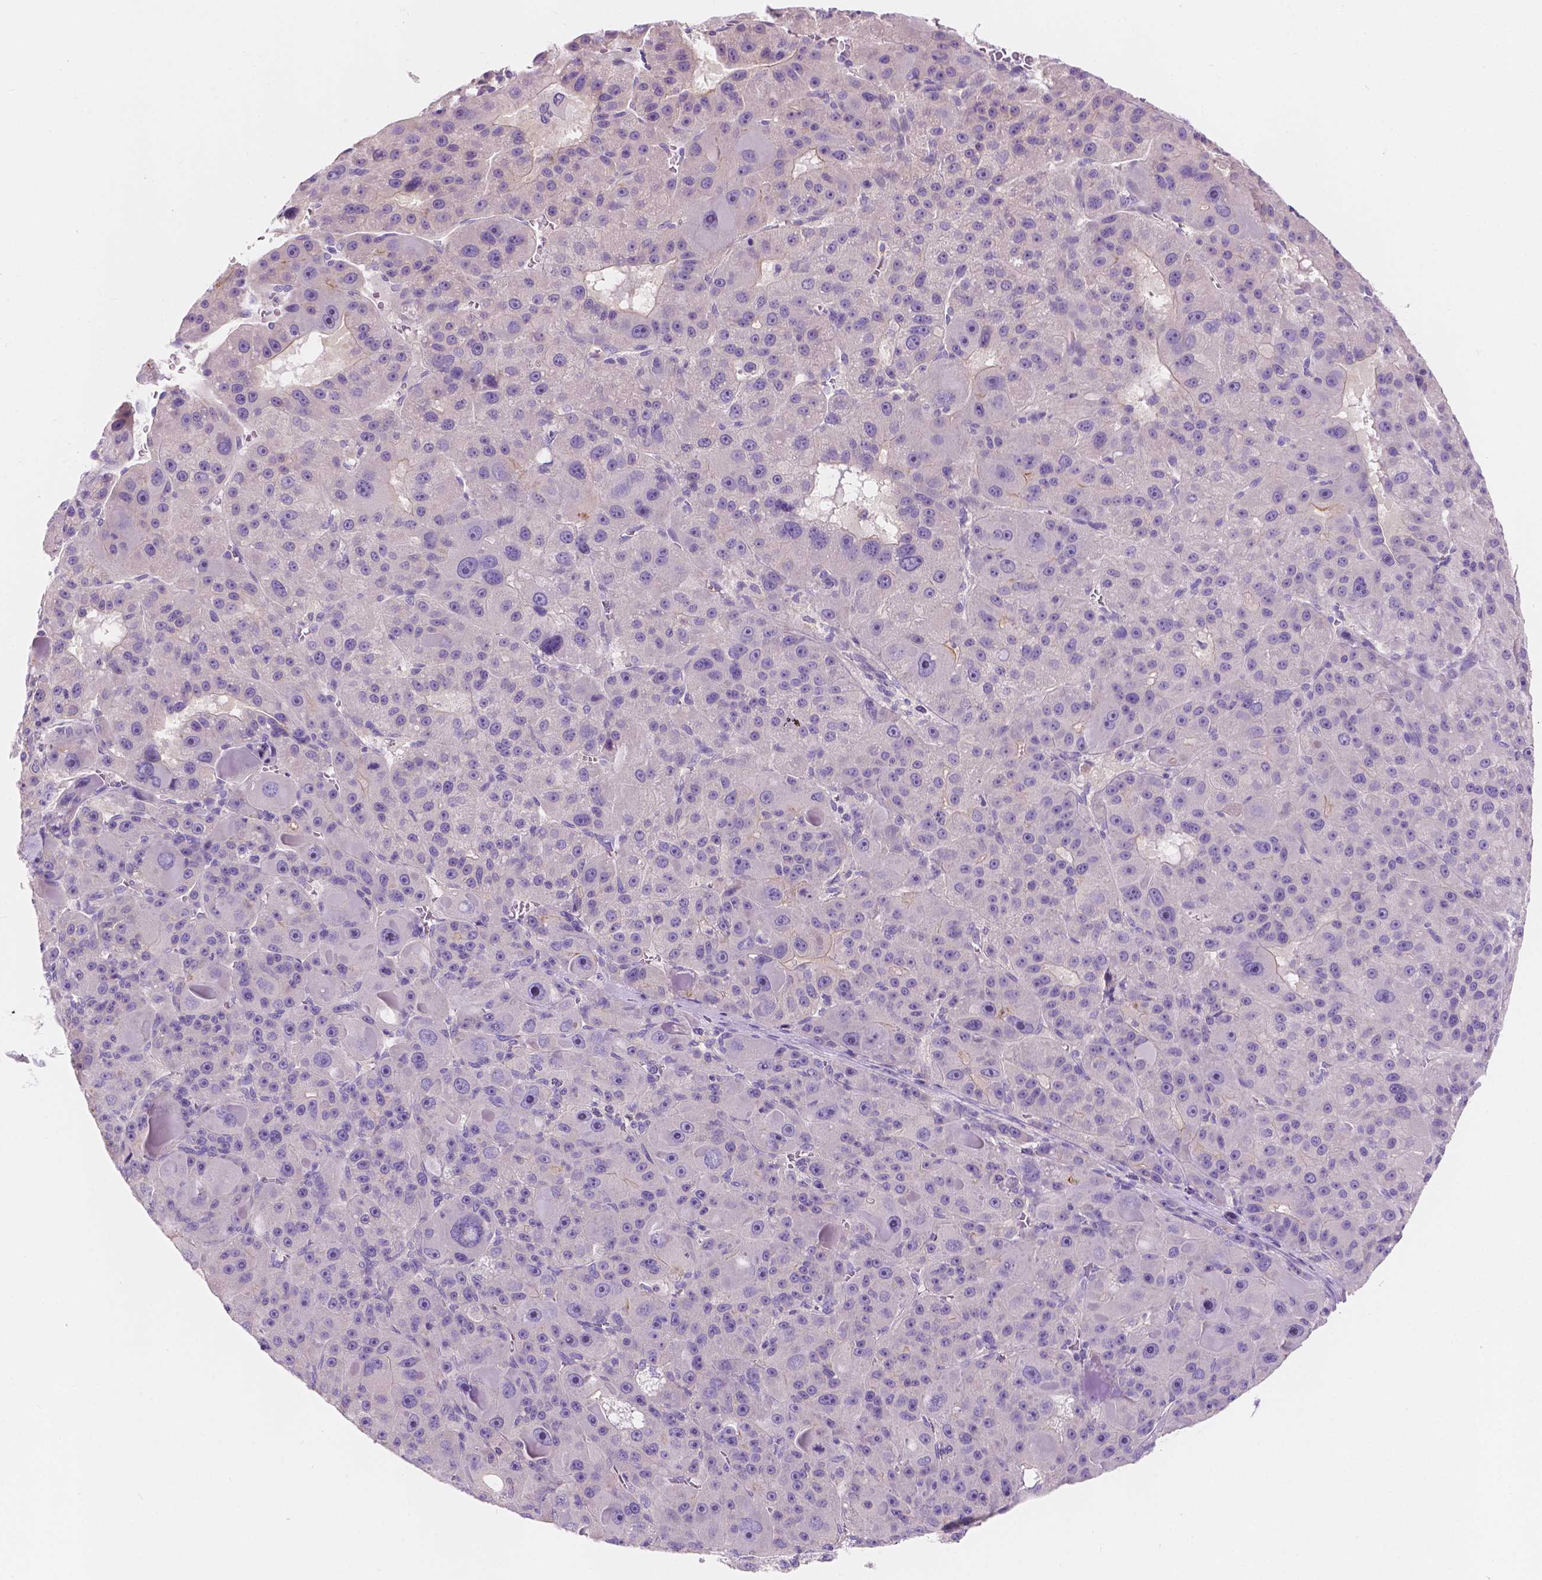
{"staining": {"intensity": "negative", "quantity": "none", "location": "none"}, "tissue": "liver cancer", "cell_type": "Tumor cells", "image_type": "cancer", "snomed": [{"axis": "morphology", "description": "Carcinoma, Hepatocellular, NOS"}, {"axis": "topography", "description": "Liver"}], "caption": "An IHC photomicrograph of hepatocellular carcinoma (liver) is shown. There is no staining in tumor cells of hepatocellular carcinoma (liver). (Brightfield microscopy of DAB (3,3'-diaminobenzidine) immunohistochemistry (IHC) at high magnification).", "gene": "SIRT2", "patient": {"sex": "male", "age": 76}}